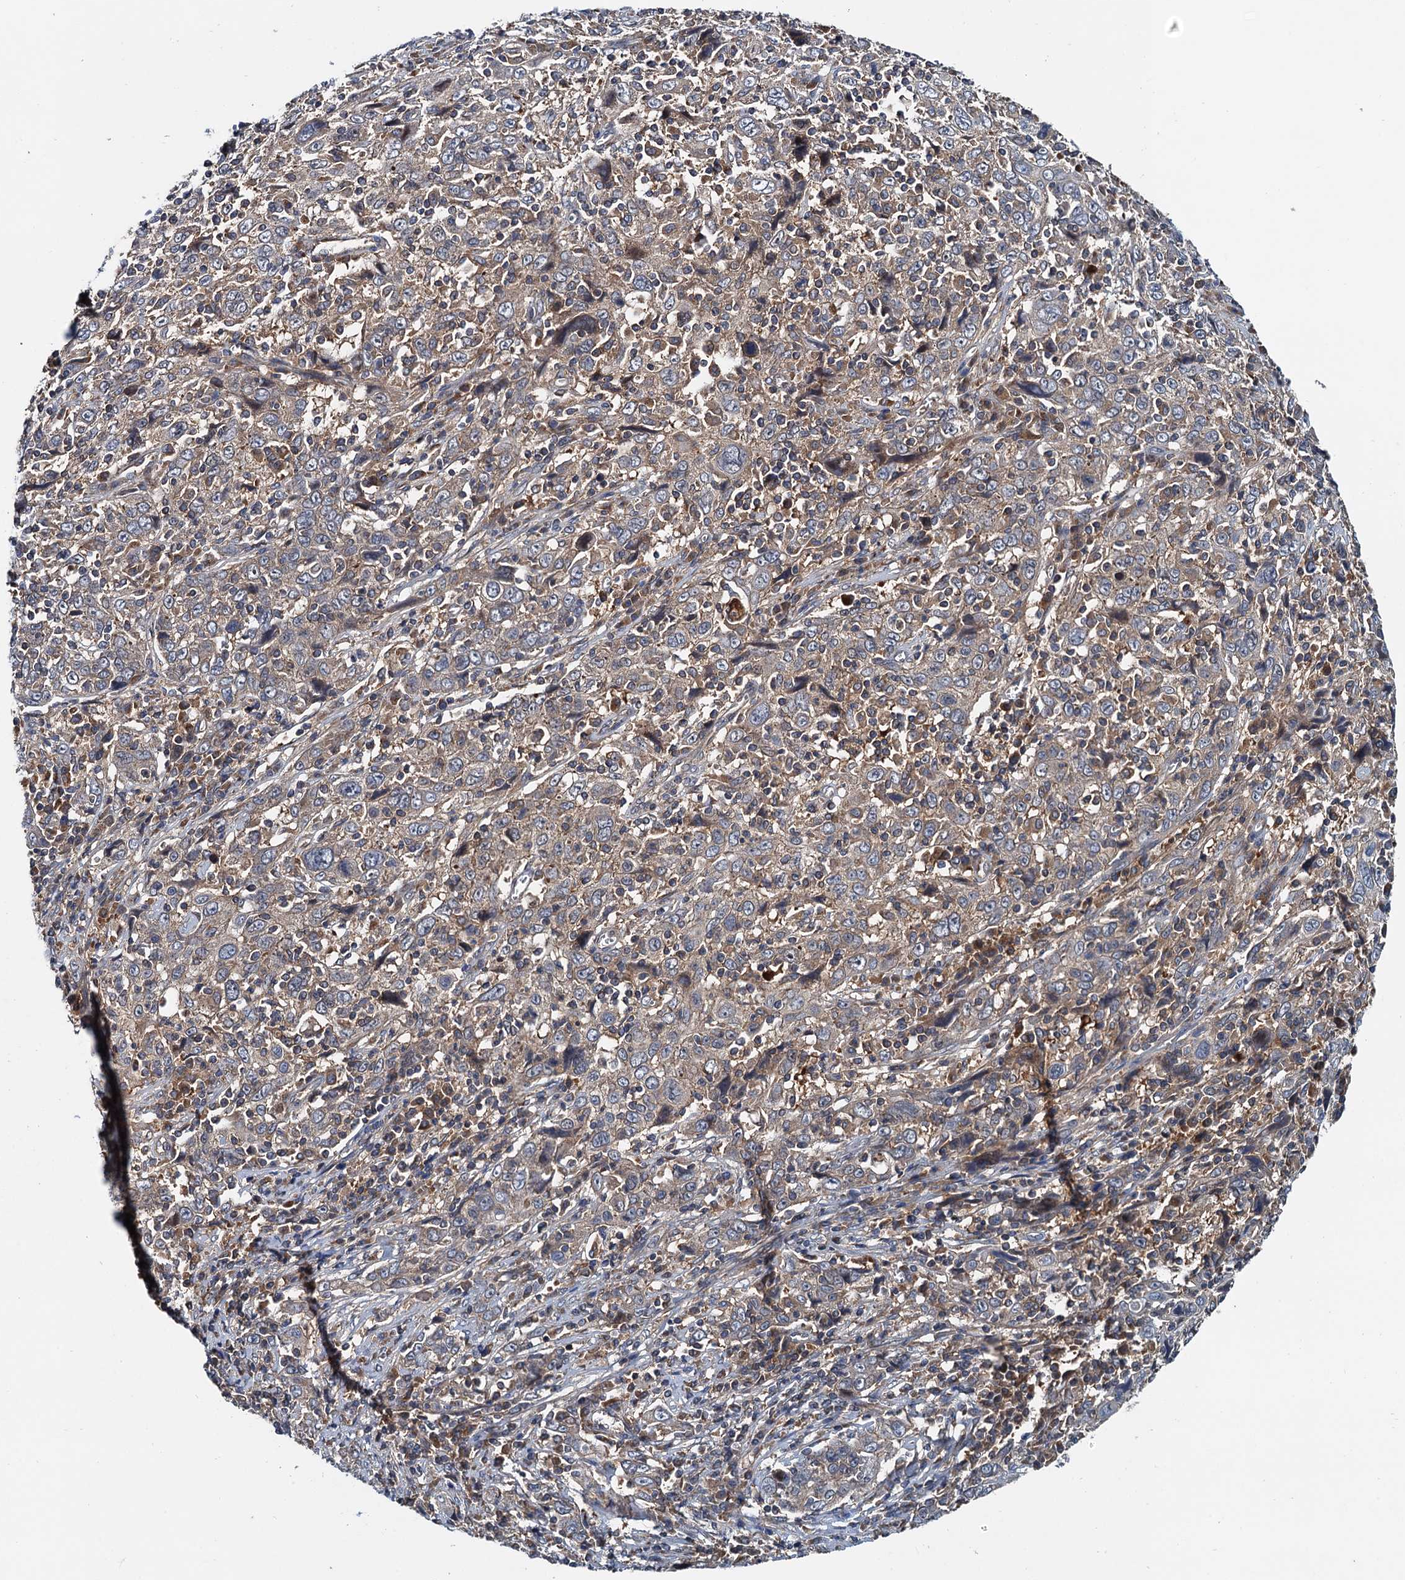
{"staining": {"intensity": "weak", "quantity": "25%-75%", "location": "cytoplasmic/membranous"}, "tissue": "cervical cancer", "cell_type": "Tumor cells", "image_type": "cancer", "snomed": [{"axis": "morphology", "description": "Squamous cell carcinoma, NOS"}, {"axis": "topography", "description": "Cervix"}], "caption": "Immunohistochemical staining of cervical cancer demonstrates low levels of weak cytoplasmic/membranous staining in approximately 25%-75% of tumor cells.", "gene": "EFL1", "patient": {"sex": "female", "age": 46}}